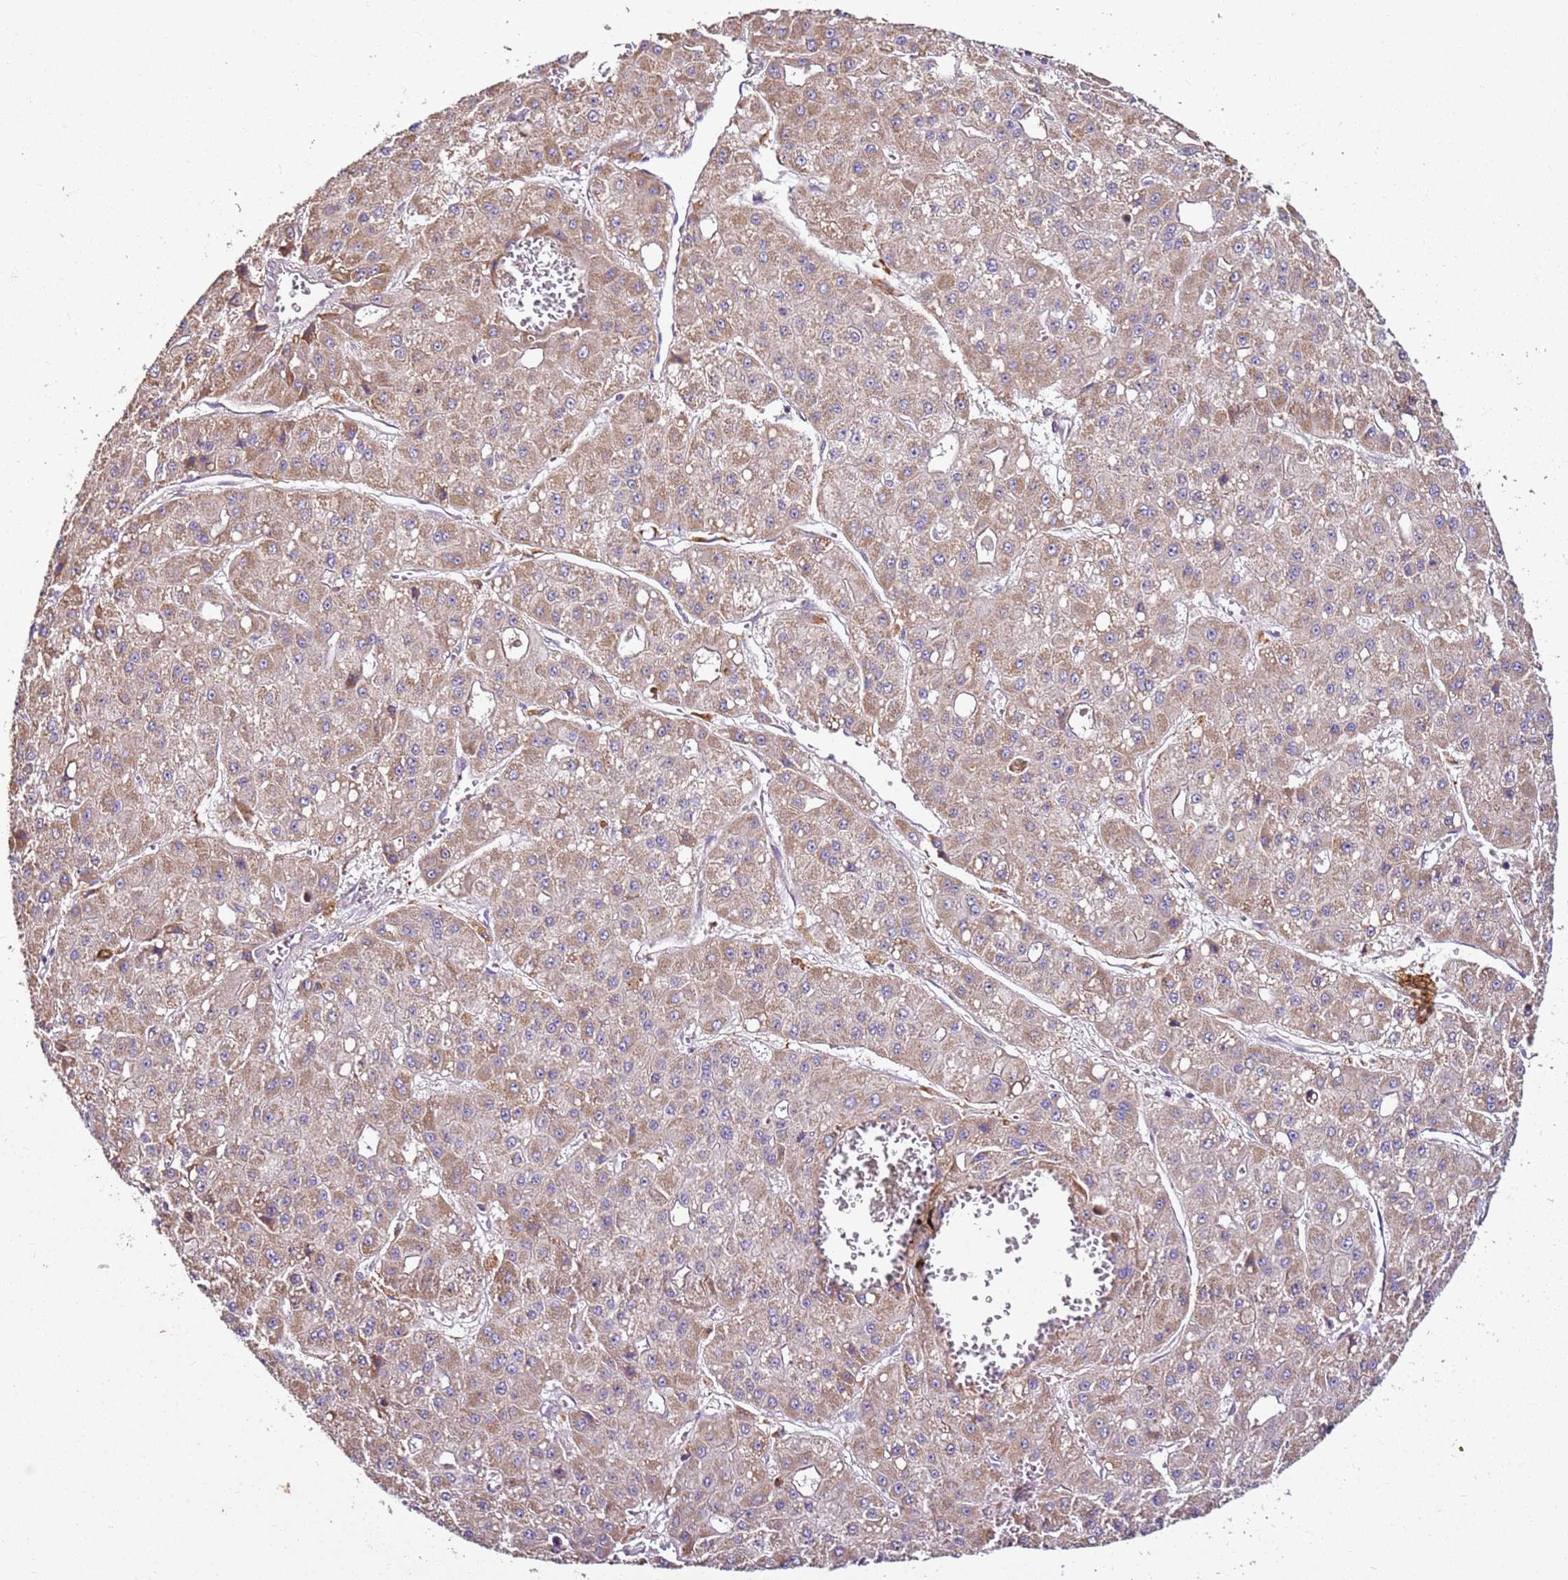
{"staining": {"intensity": "moderate", "quantity": ">75%", "location": "cytoplasmic/membranous"}, "tissue": "liver cancer", "cell_type": "Tumor cells", "image_type": "cancer", "snomed": [{"axis": "morphology", "description": "Carcinoma, Hepatocellular, NOS"}, {"axis": "topography", "description": "Liver"}], "caption": "An image of liver cancer stained for a protein reveals moderate cytoplasmic/membranous brown staining in tumor cells.", "gene": "KRTAP21-3", "patient": {"sex": "male", "age": 47}}